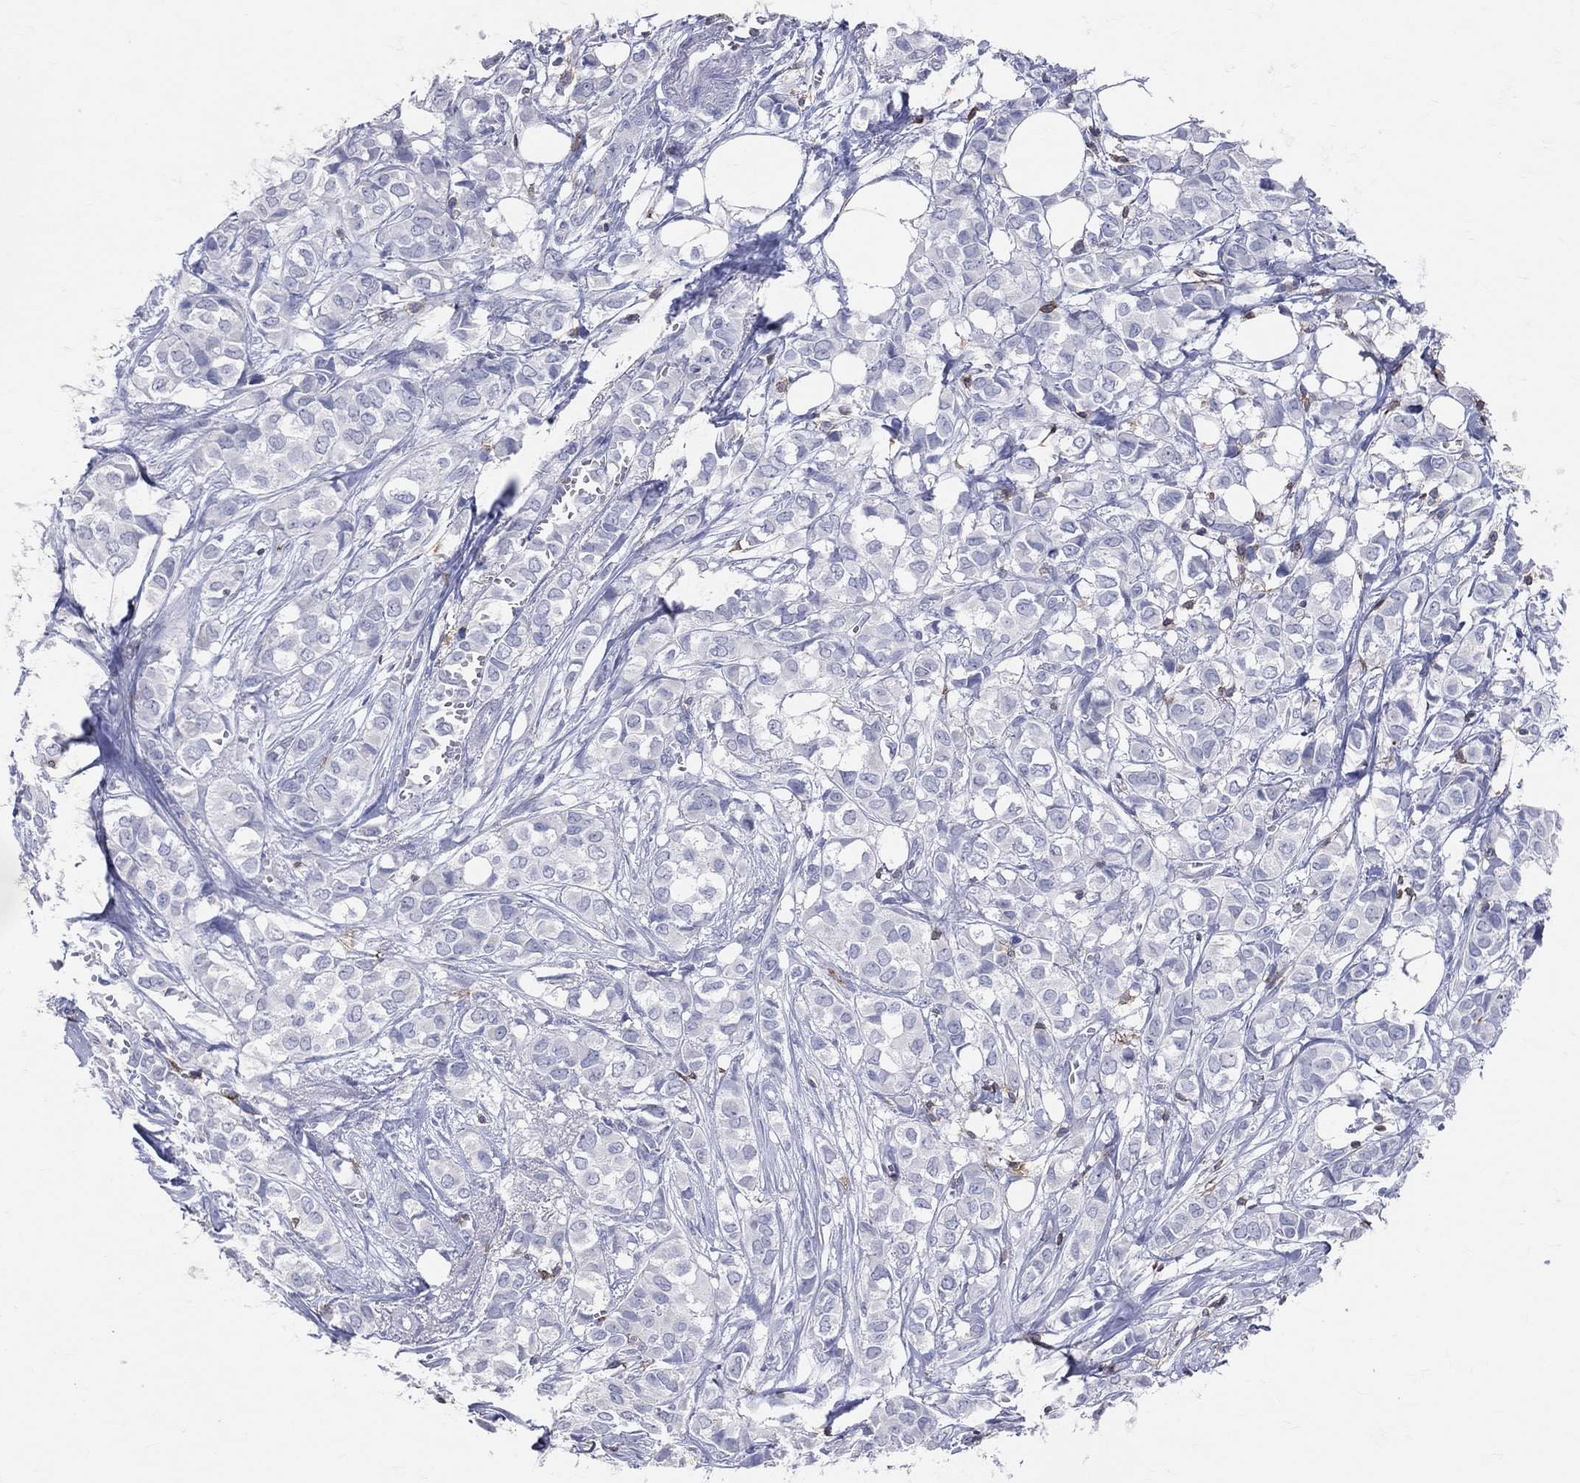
{"staining": {"intensity": "negative", "quantity": "none", "location": "none"}, "tissue": "breast cancer", "cell_type": "Tumor cells", "image_type": "cancer", "snomed": [{"axis": "morphology", "description": "Duct carcinoma"}, {"axis": "topography", "description": "Breast"}], "caption": "The image demonstrates no significant expression in tumor cells of breast intraductal carcinoma. (Brightfield microscopy of DAB IHC at high magnification).", "gene": "LAT", "patient": {"sex": "female", "age": 85}}